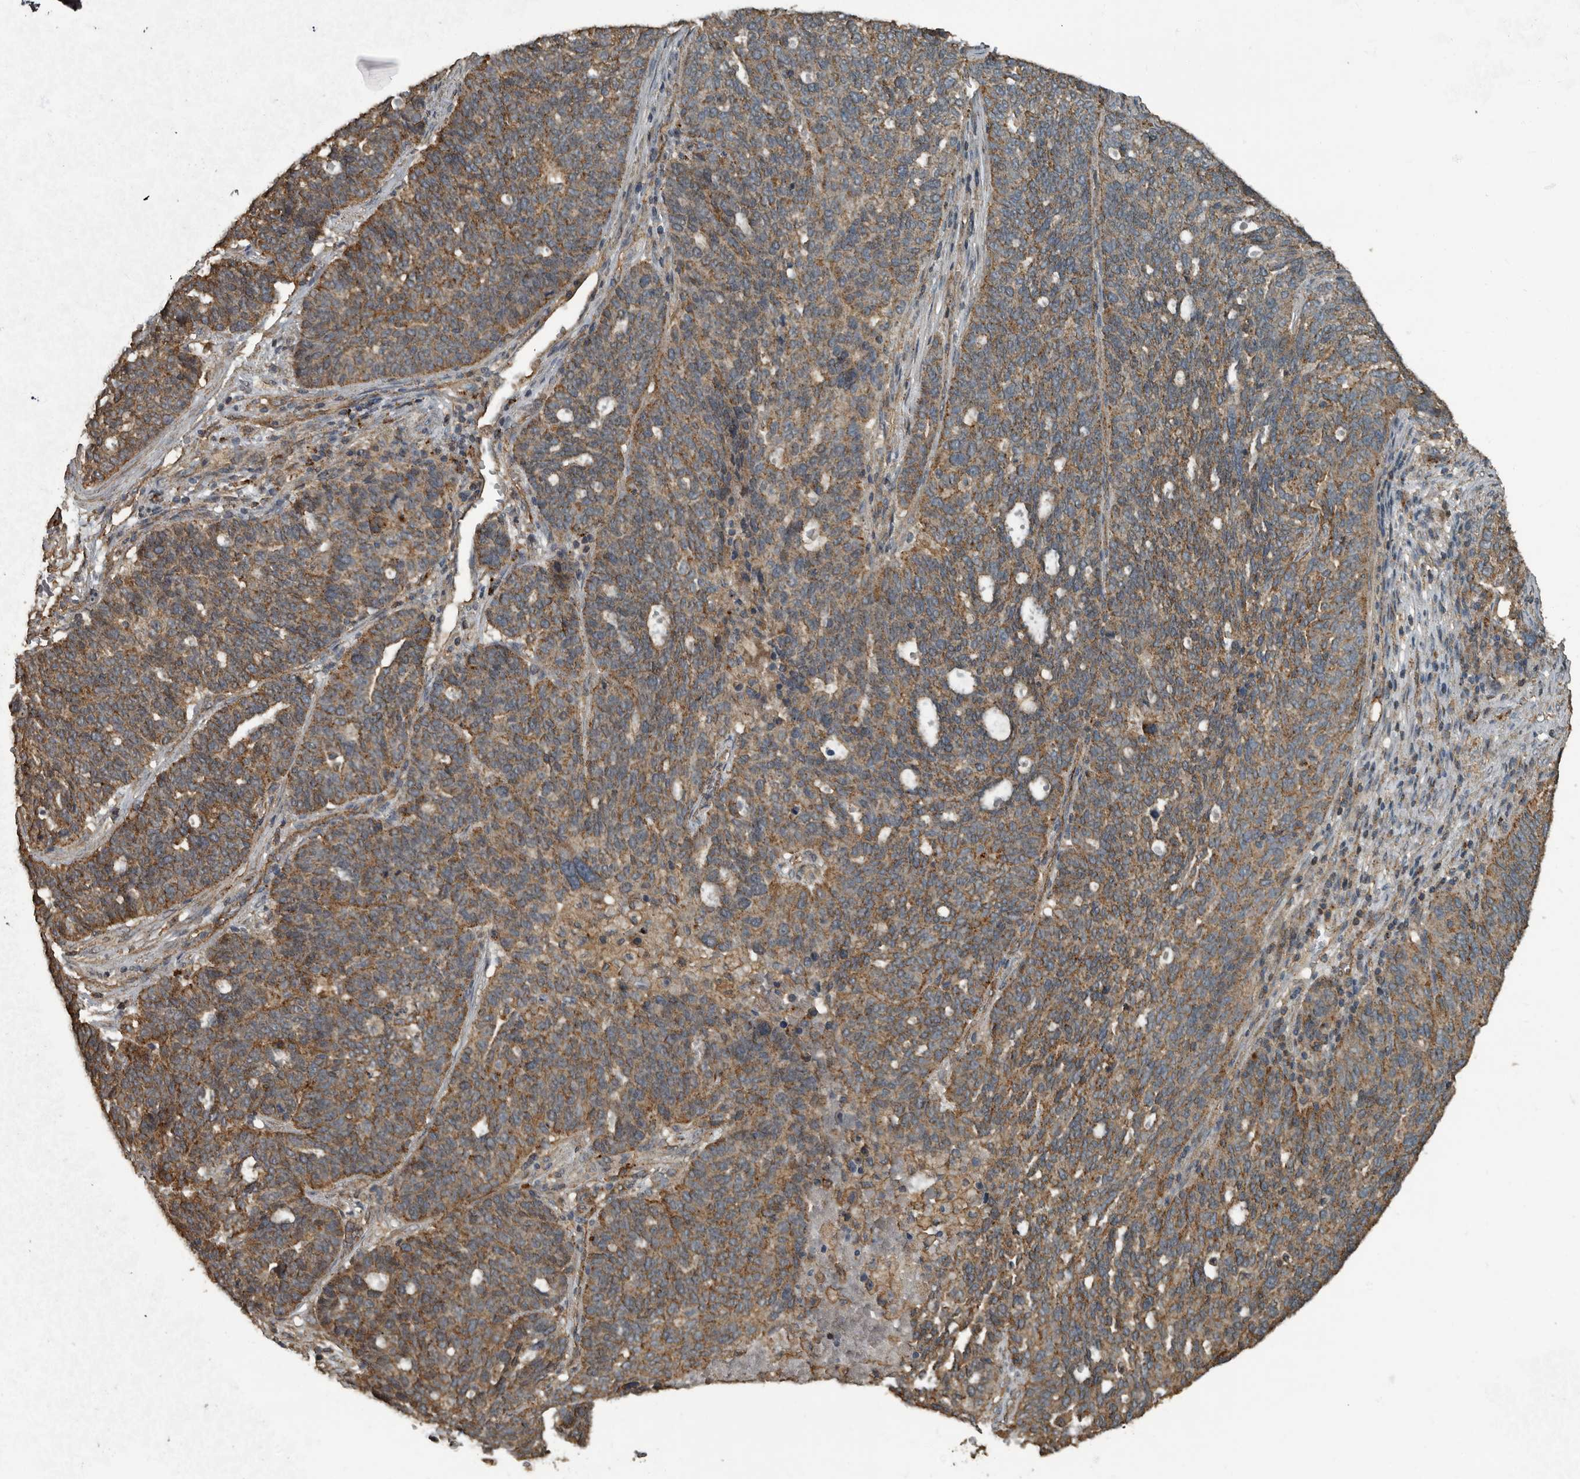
{"staining": {"intensity": "moderate", "quantity": ">75%", "location": "cytoplasmic/membranous"}, "tissue": "ovarian cancer", "cell_type": "Tumor cells", "image_type": "cancer", "snomed": [{"axis": "morphology", "description": "Cystadenocarcinoma, serous, NOS"}, {"axis": "topography", "description": "Ovary"}], "caption": "The histopathology image reveals staining of ovarian cancer, revealing moderate cytoplasmic/membranous protein expression (brown color) within tumor cells. (DAB (3,3'-diaminobenzidine) IHC, brown staining for protein, blue staining for nuclei).", "gene": "IL15RA", "patient": {"sex": "female", "age": 59}}